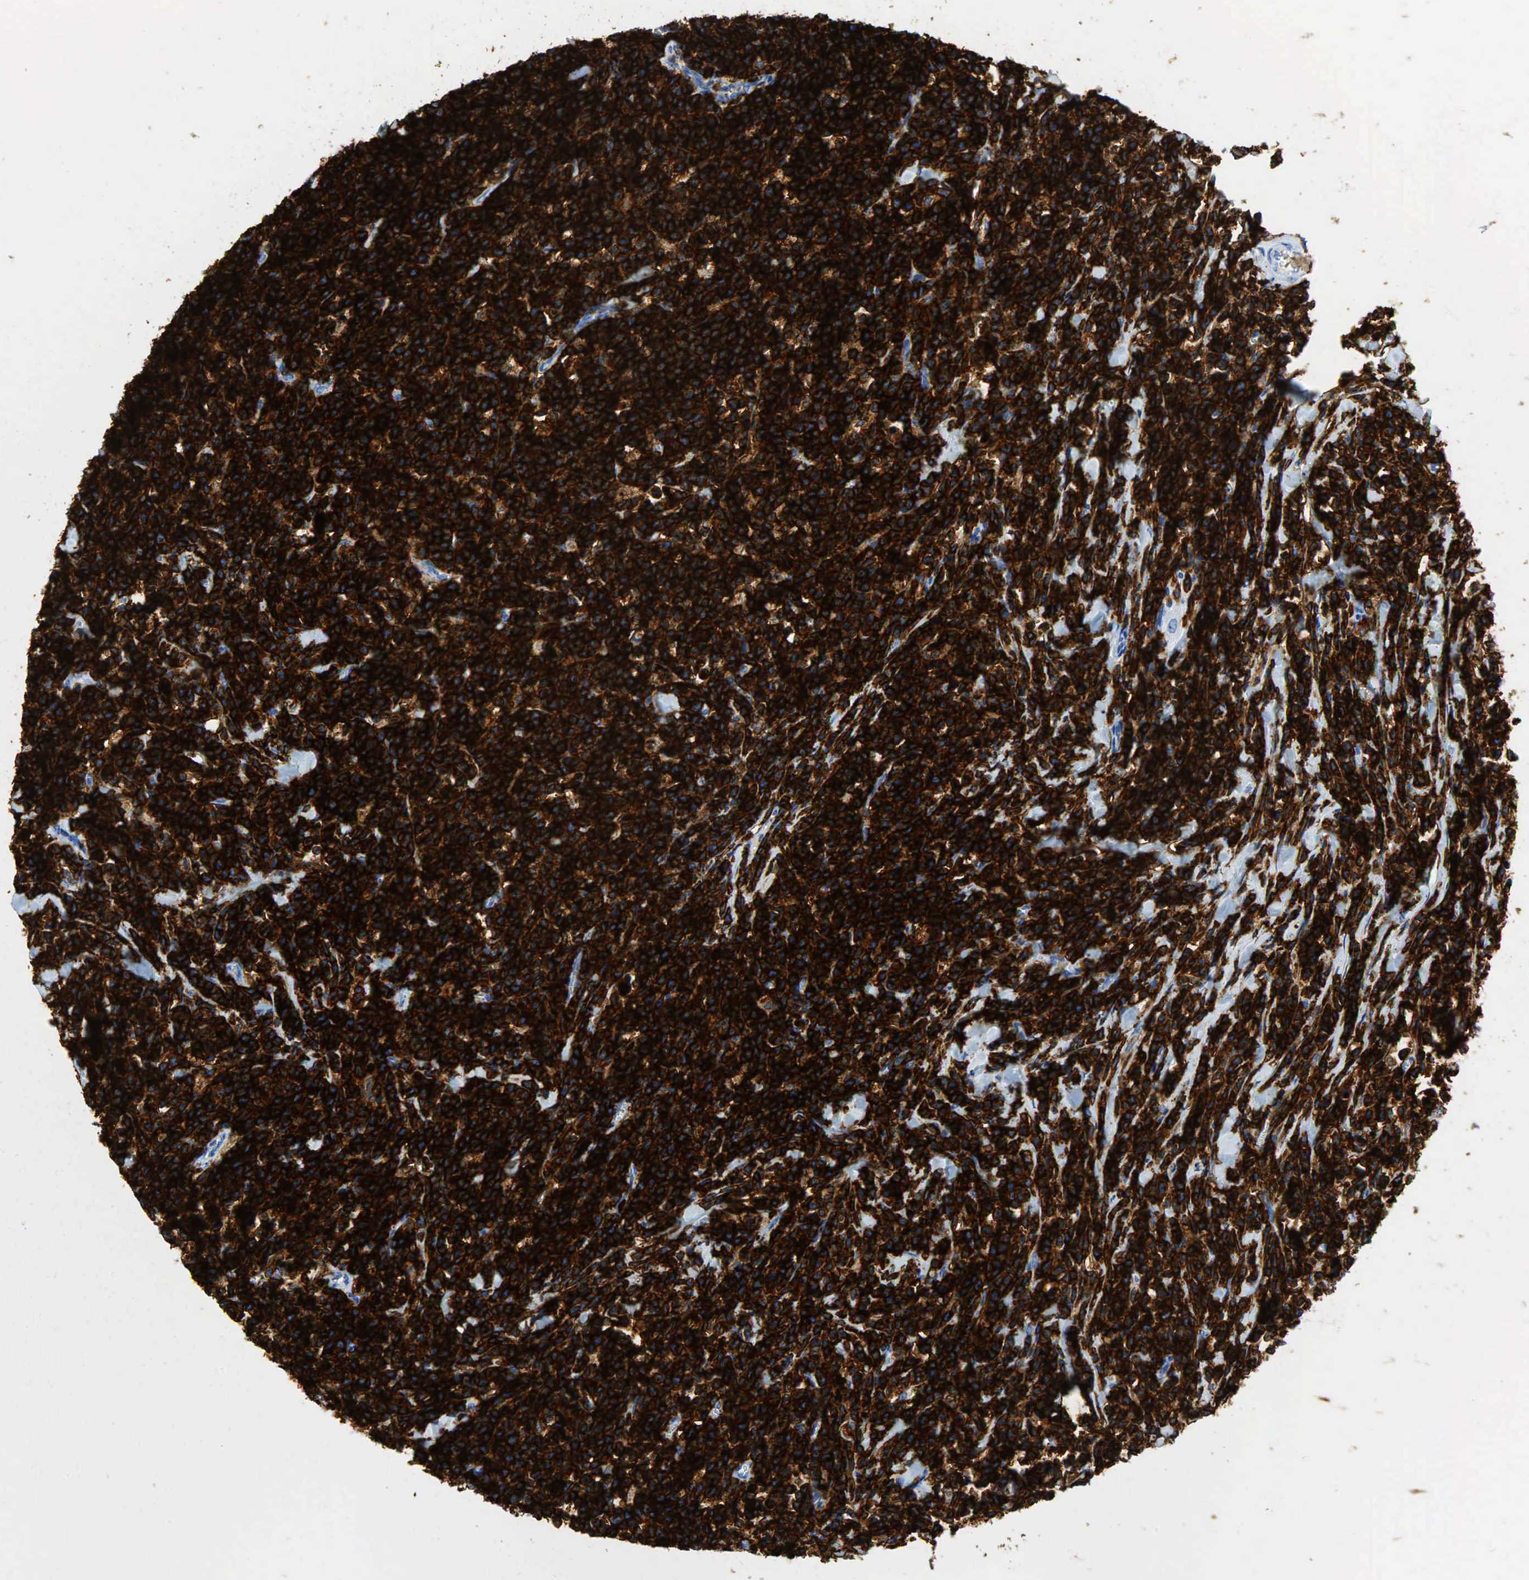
{"staining": {"intensity": "strong", "quantity": ">75%", "location": "cytoplasmic/membranous"}, "tissue": "lymphoma", "cell_type": "Tumor cells", "image_type": "cancer", "snomed": [{"axis": "morphology", "description": "Malignant lymphoma, non-Hodgkin's type, High grade"}, {"axis": "topography", "description": "Small intestine"}, {"axis": "topography", "description": "Colon"}], "caption": "Lymphoma stained with a brown dye displays strong cytoplasmic/membranous positive positivity in about >75% of tumor cells.", "gene": "PTPRC", "patient": {"sex": "male", "age": 8}}